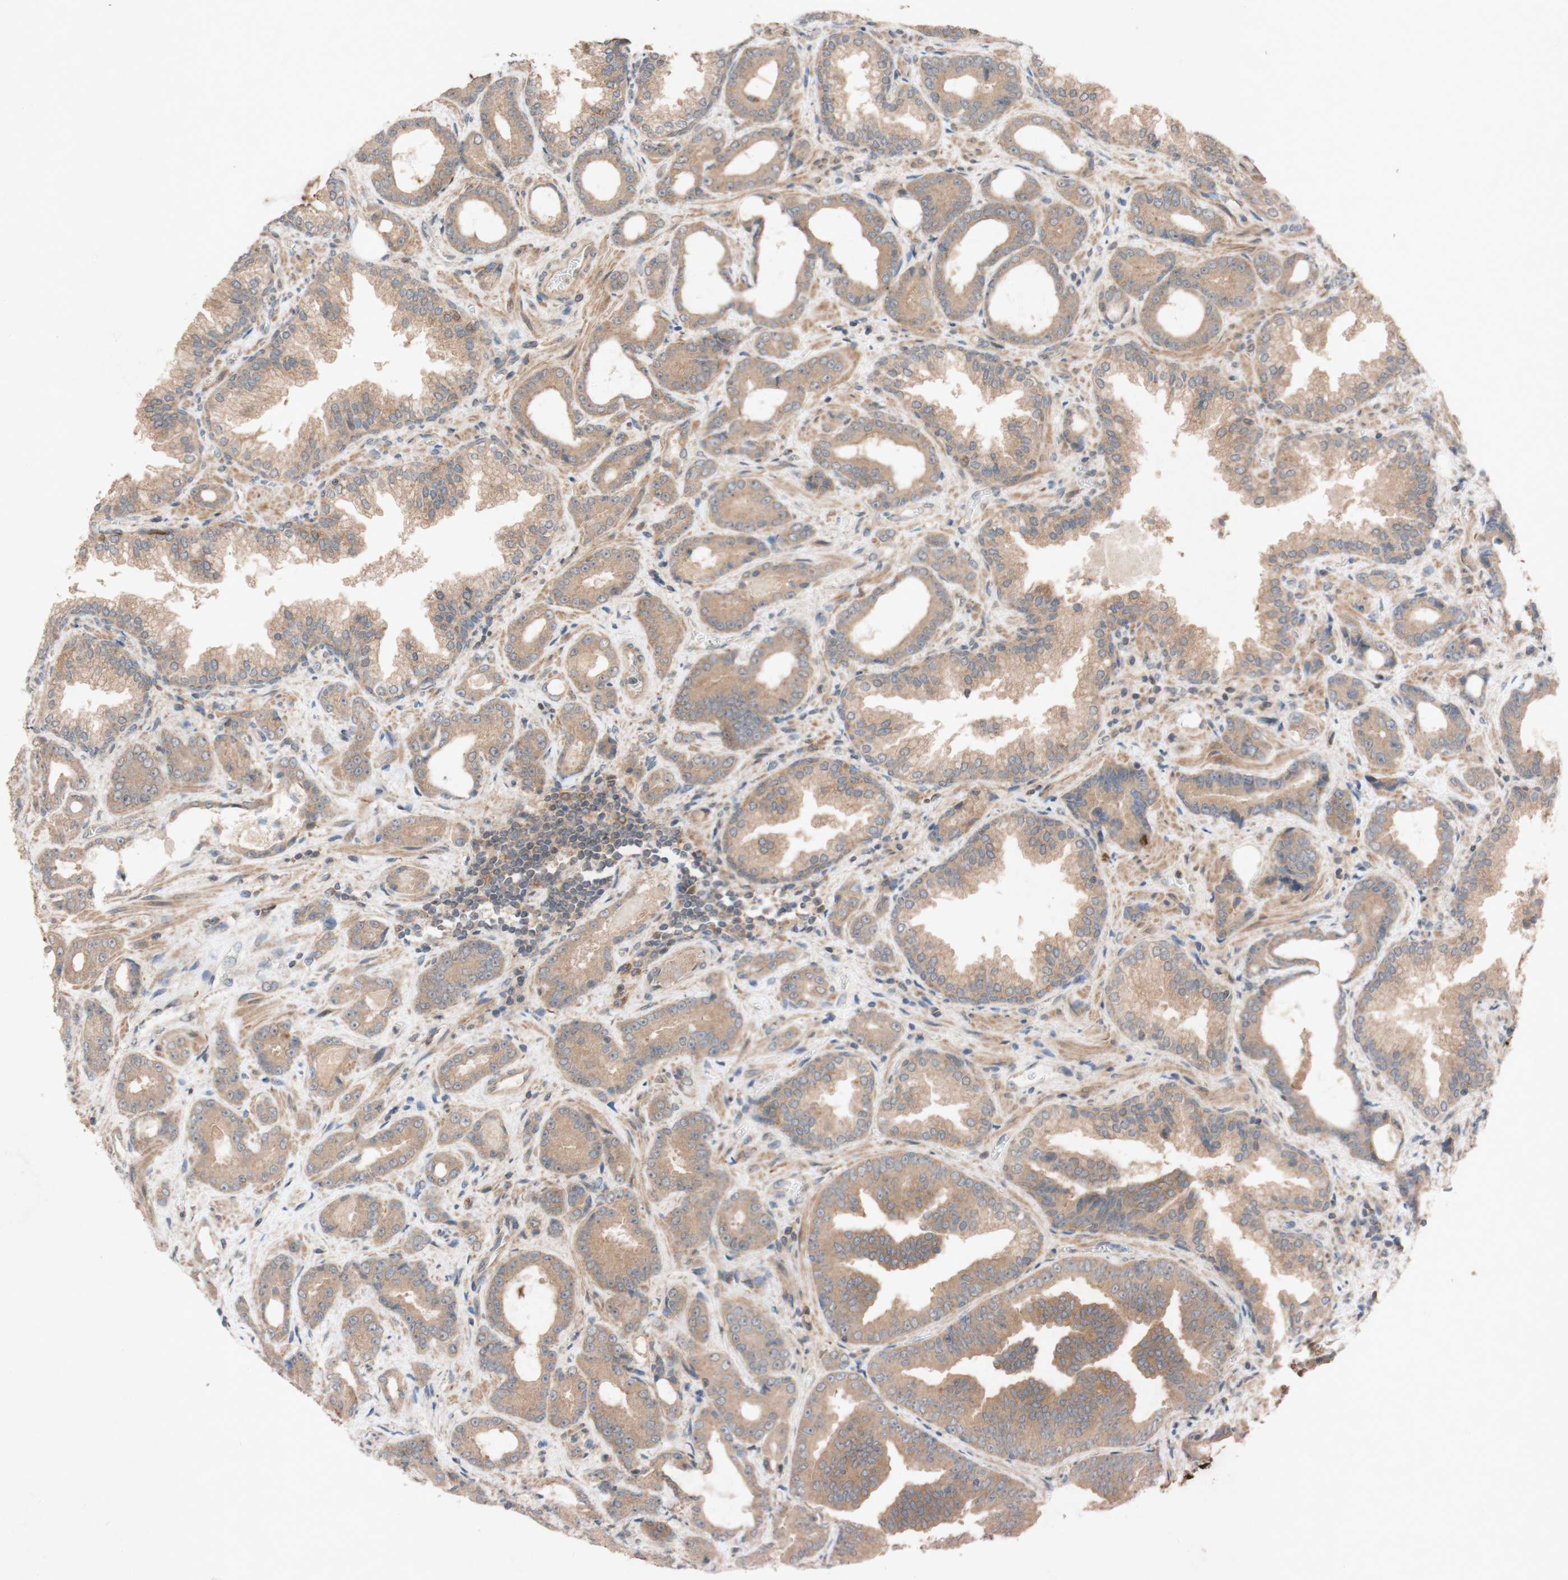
{"staining": {"intensity": "weak", "quantity": ">75%", "location": "cytoplasmic/membranous"}, "tissue": "prostate cancer", "cell_type": "Tumor cells", "image_type": "cancer", "snomed": [{"axis": "morphology", "description": "Adenocarcinoma, Low grade"}, {"axis": "topography", "description": "Prostate"}], "caption": "High-magnification brightfield microscopy of adenocarcinoma (low-grade) (prostate) stained with DAB (brown) and counterstained with hematoxylin (blue). tumor cells exhibit weak cytoplasmic/membranous staining is appreciated in approximately>75% of cells. (DAB (3,3'-diaminobenzidine) = brown stain, brightfield microscopy at high magnification).", "gene": "ATP6V1F", "patient": {"sex": "male", "age": 60}}